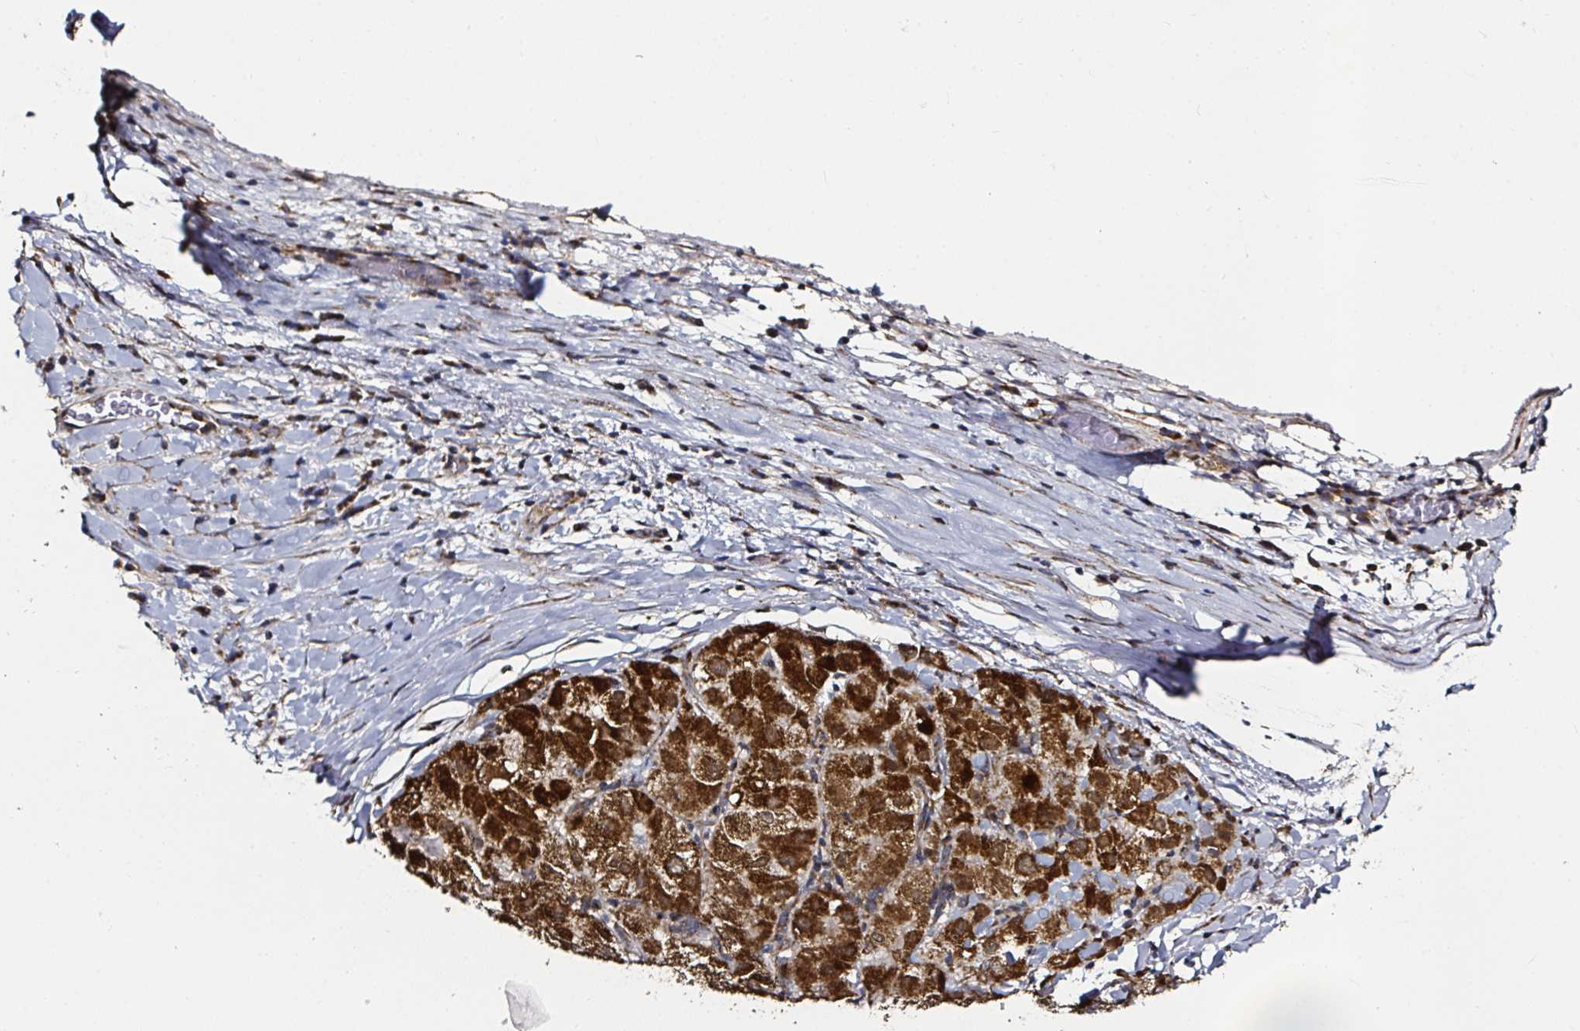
{"staining": {"intensity": "strong", "quantity": ">75%", "location": "cytoplasmic/membranous"}, "tissue": "liver cancer", "cell_type": "Tumor cells", "image_type": "cancer", "snomed": [{"axis": "morphology", "description": "Carcinoma, Hepatocellular, NOS"}, {"axis": "topography", "description": "Liver"}], "caption": "High-magnification brightfield microscopy of hepatocellular carcinoma (liver) stained with DAB (brown) and counterstained with hematoxylin (blue). tumor cells exhibit strong cytoplasmic/membranous expression is identified in approximately>75% of cells. The staining is performed using DAB (3,3'-diaminobenzidine) brown chromogen to label protein expression. The nuclei are counter-stained blue using hematoxylin.", "gene": "ATAD3B", "patient": {"sex": "male", "age": 80}}